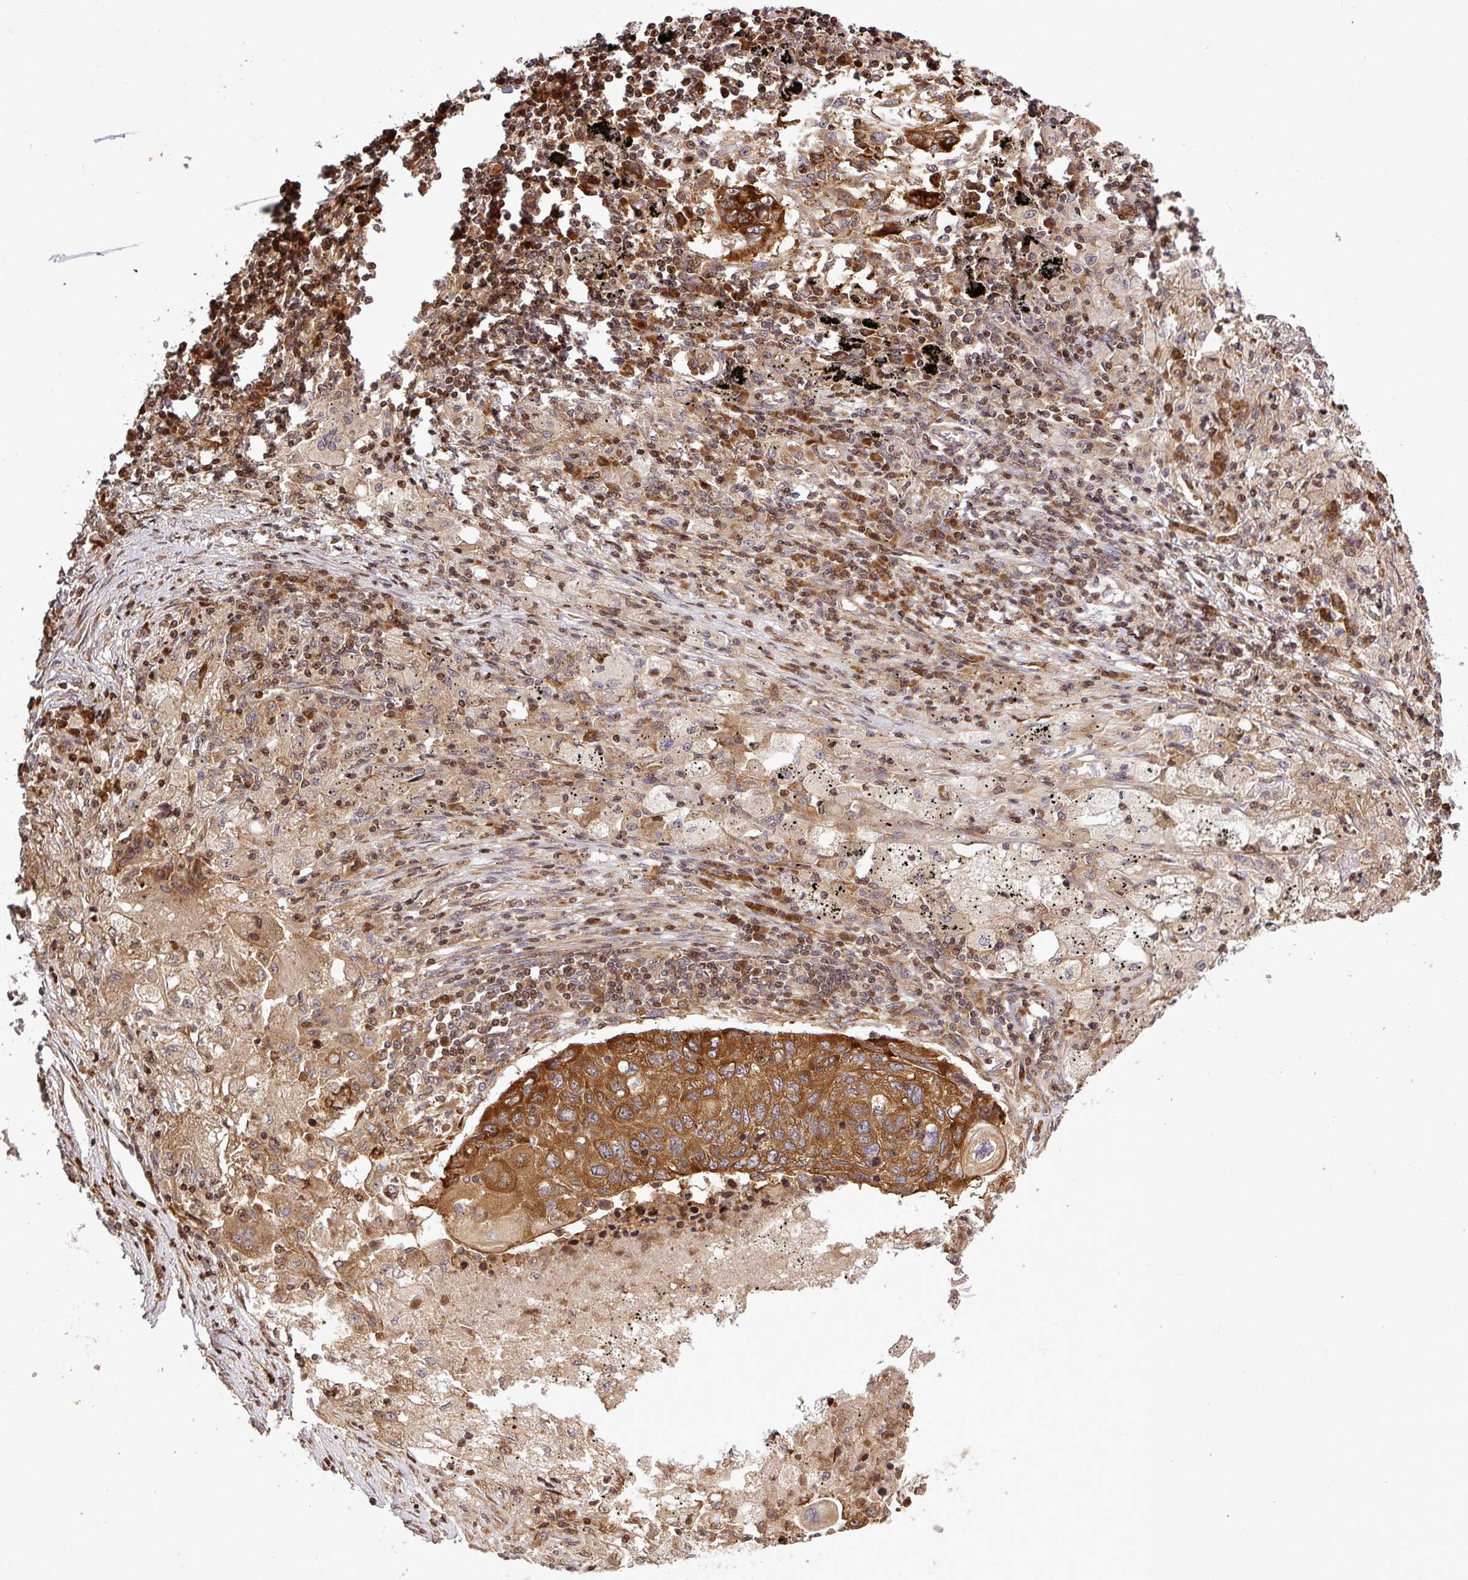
{"staining": {"intensity": "strong", "quantity": ">75%", "location": "cytoplasmic/membranous"}, "tissue": "lung cancer", "cell_type": "Tumor cells", "image_type": "cancer", "snomed": [{"axis": "morphology", "description": "Squamous cell carcinoma, NOS"}, {"axis": "topography", "description": "Lung"}], "caption": "This photomicrograph displays IHC staining of lung cancer, with high strong cytoplasmic/membranous expression in approximately >75% of tumor cells.", "gene": "LRRC74B", "patient": {"sex": "female", "age": 63}}